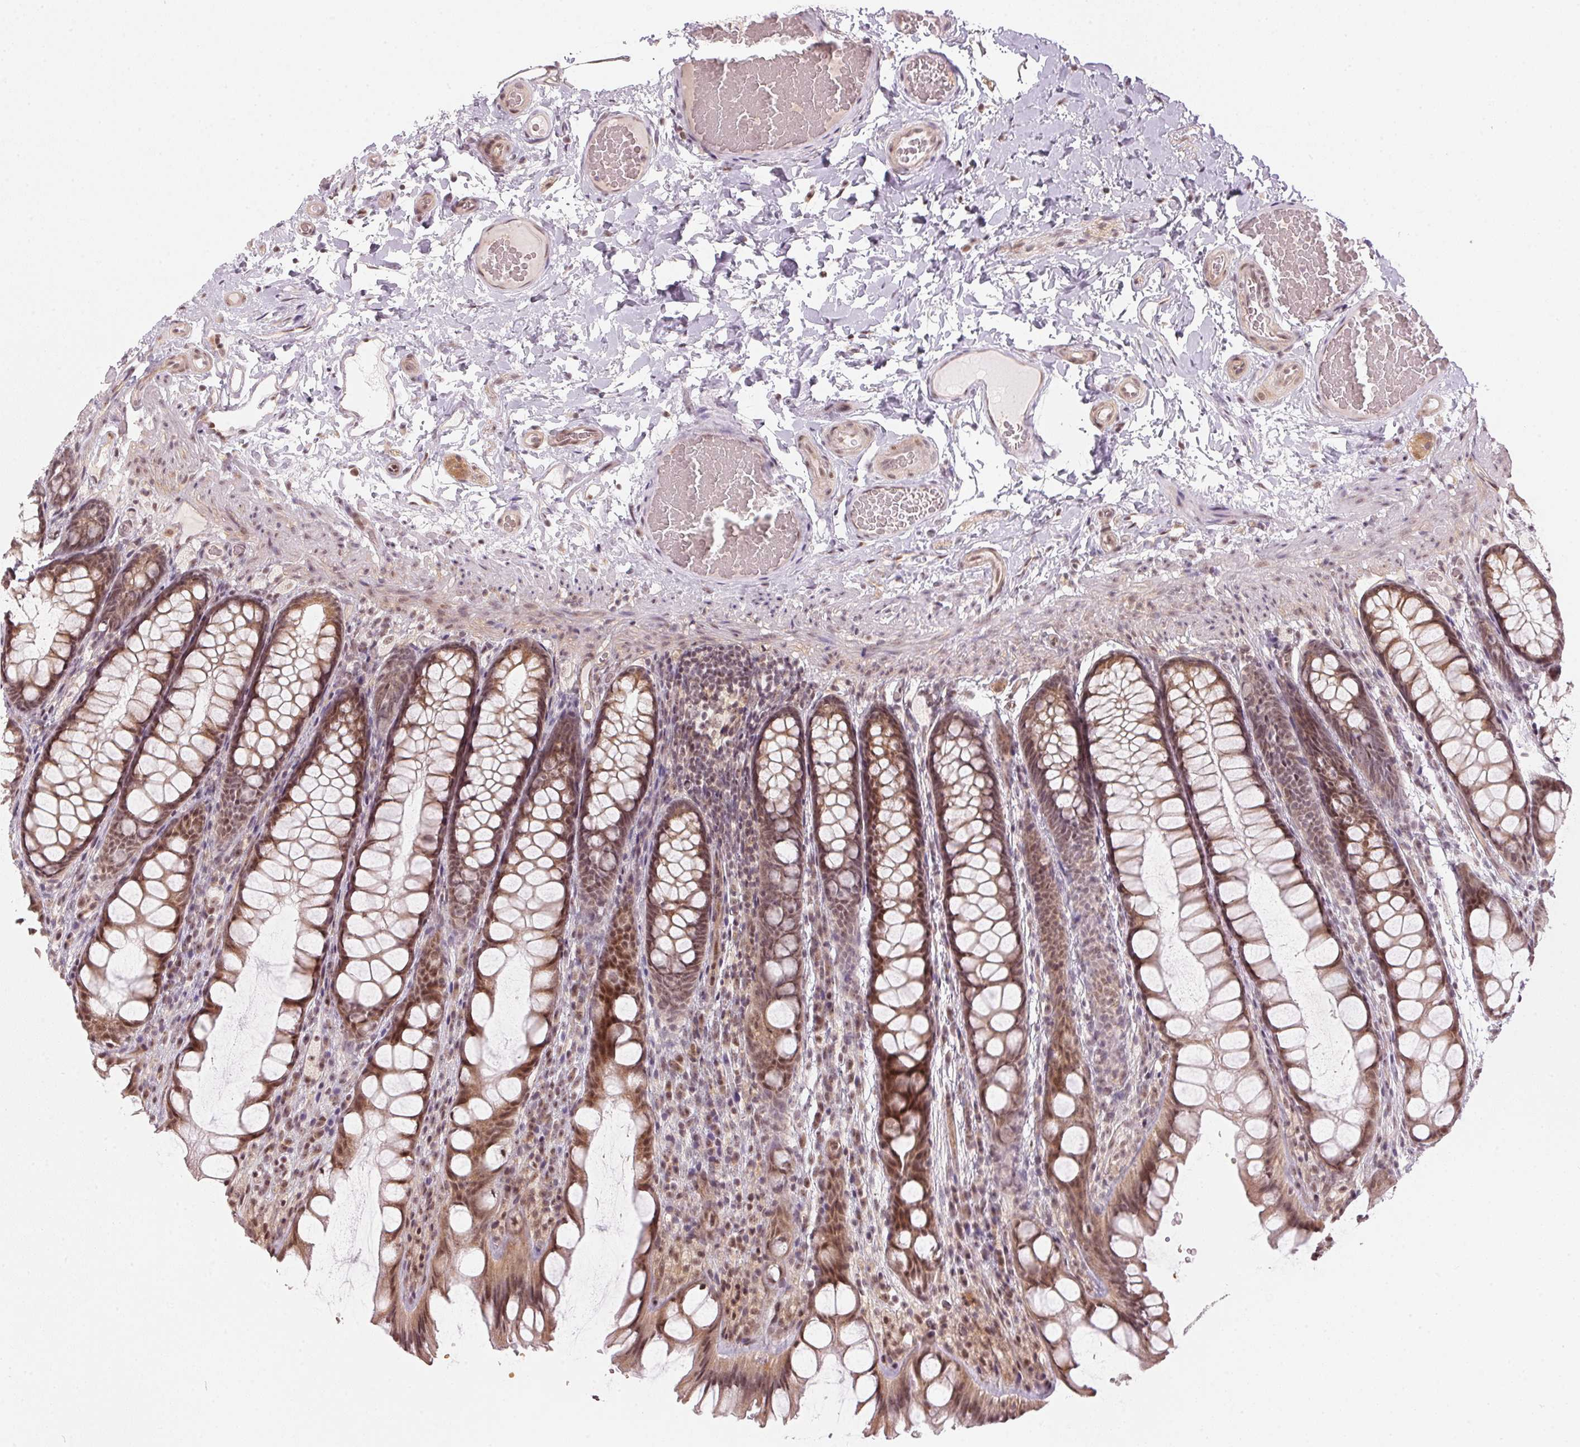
{"staining": {"intensity": "weak", "quantity": "25%-75%", "location": "cytoplasmic/membranous,nuclear"}, "tissue": "colon", "cell_type": "Endothelial cells", "image_type": "normal", "snomed": [{"axis": "morphology", "description": "Normal tissue, NOS"}, {"axis": "topography", "description": "Colon"}], "caption": "Protein staining exhibits weak cytoplasmic/membranous,nuclear staining in approximately 25%-75% of endothelial cells in benign colon. (DAB (3,3'-diaminobenzidine) IHC with brightfield microscopy, high magnification).", "gene": "KAT6A", "patient": {"sex": "male", "age": 47}}